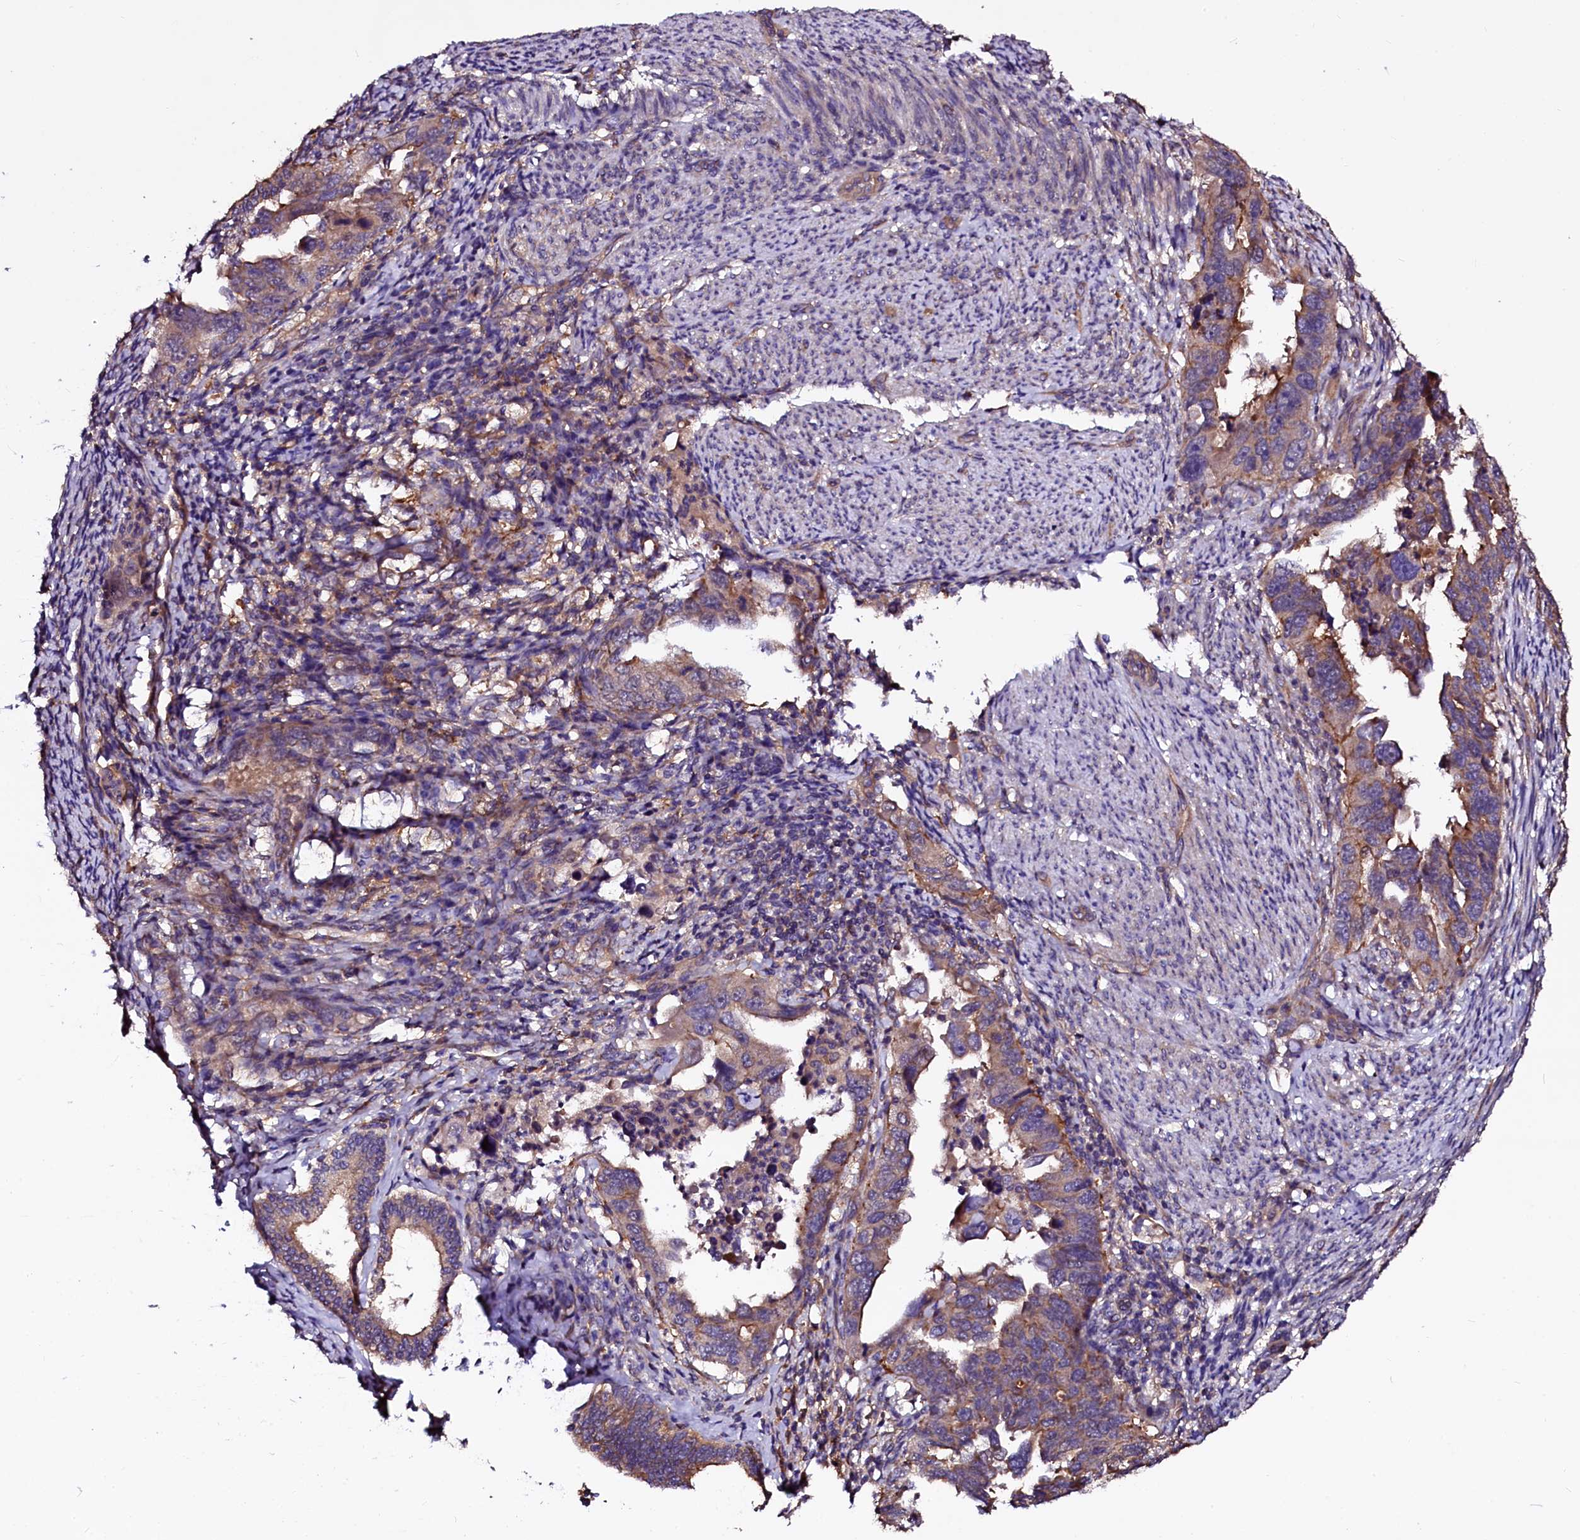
{"staining": {"intensity": "moderate", "quantity": "25%-75%", "location": "cytoplasmic/membranous"}, "tissue": "endometrial cancer", "cell_type": "Tumor cells", "image_type": "cancer", "snomed": [{"axis": "morphology", "description": "Adenocarcinoma, NOS"}, {"axis": "topography", "description": "Endometrium"}], "caption": "Moderate cytoplasmic/membranous positivity is present in about 25%-75% of tumor cells in endometrial cancer.", "gene": "APPL2", "patient": {"sex": "female", "age": 65}}